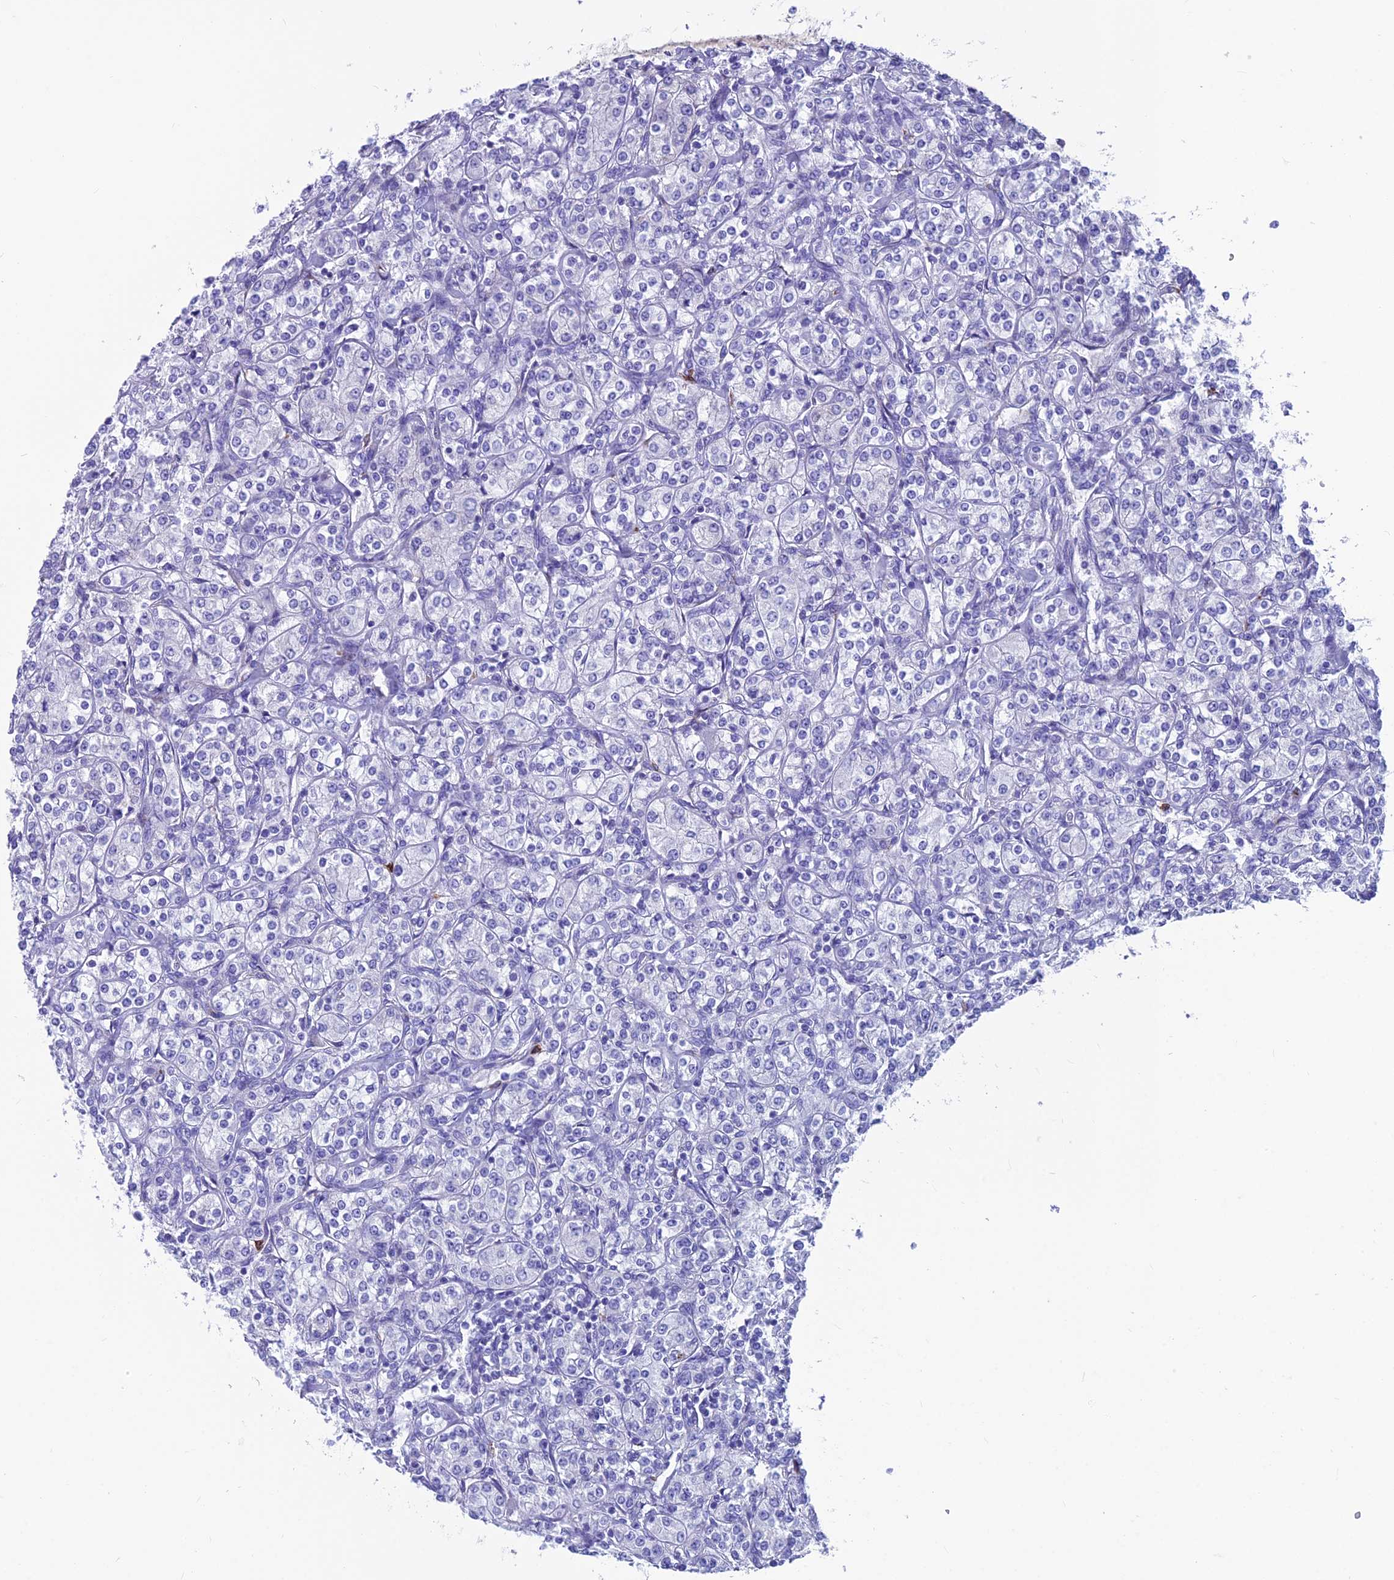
{"staining": {"intensity": "negative", "quantity": "none", "location": "none"}, "tissue": "renal cancer", "cell_type": "Tumor cells", "image_type": "cancer", "snomed": [{"axis": "morphology", "description": "Adenocarcinoma, NOS"}, {"axis": "topography", "description": "Kidney"}], "caption": "This is an IHC image of renal cancer (adenocarcinoma). There is no expression in tumor cells.", "gene": "GNG11", "patient": {"sex": "male", "age": 77}}